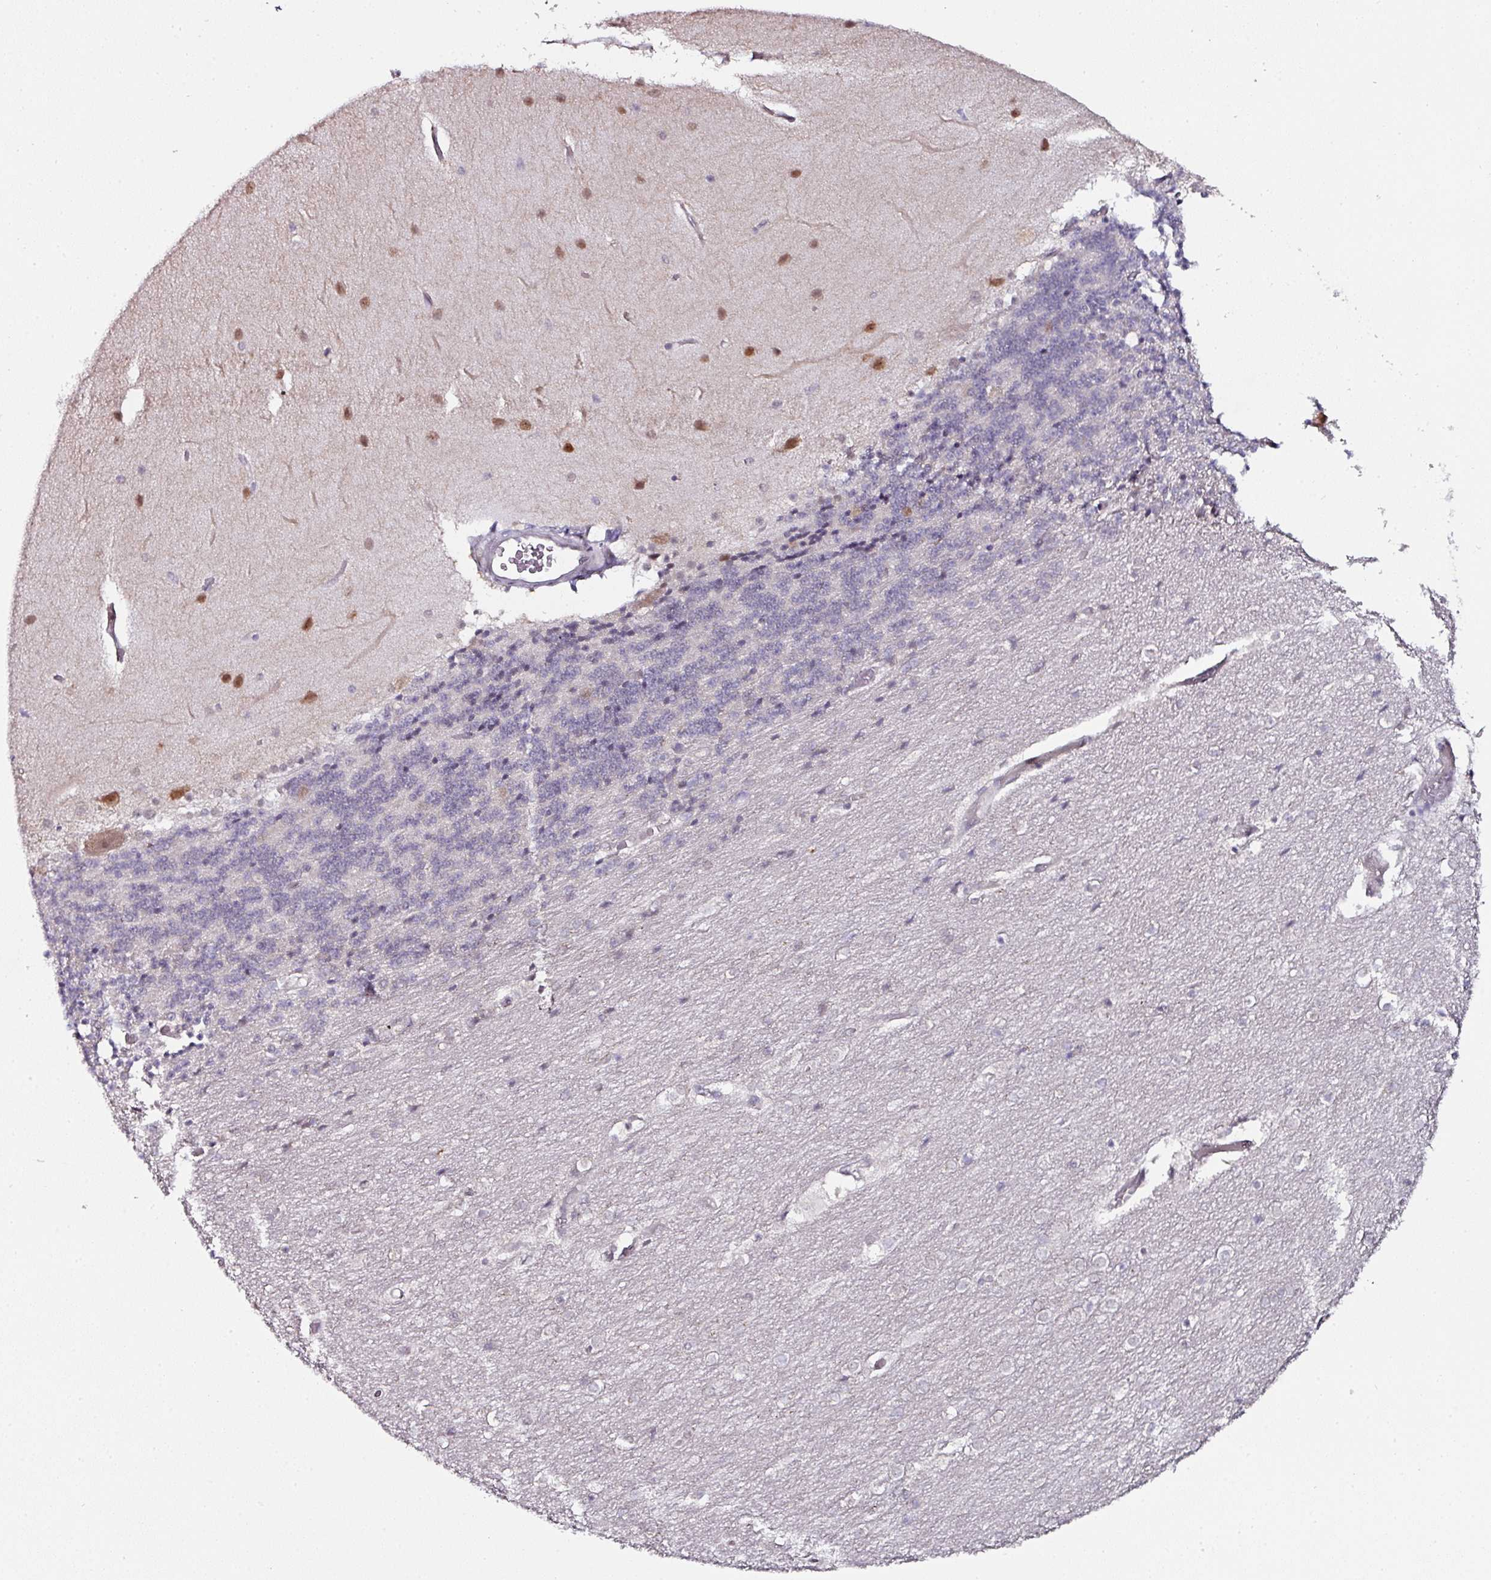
{"staining": {"intensity": "weak", "quantity": "<25%", "location": "nuclear"}, "tissue": "cerebellum", "cell_type": "Cells in granular layer", "image_type": "normal", "snomed": [{"axis": "morphology", "description": "Normal tissue, NOS"}, {"axis": "topography", "description": "Cerebellum"}], "caption": "The micrograph shows no significant expression in cells in granular layer of cerebellum. The staining is performed using DAB brown chromogen with nuclei counter-stained in using hematoxylin.", "gene": "APOLD1", "patient": {"sex": "female", "age": 54}}